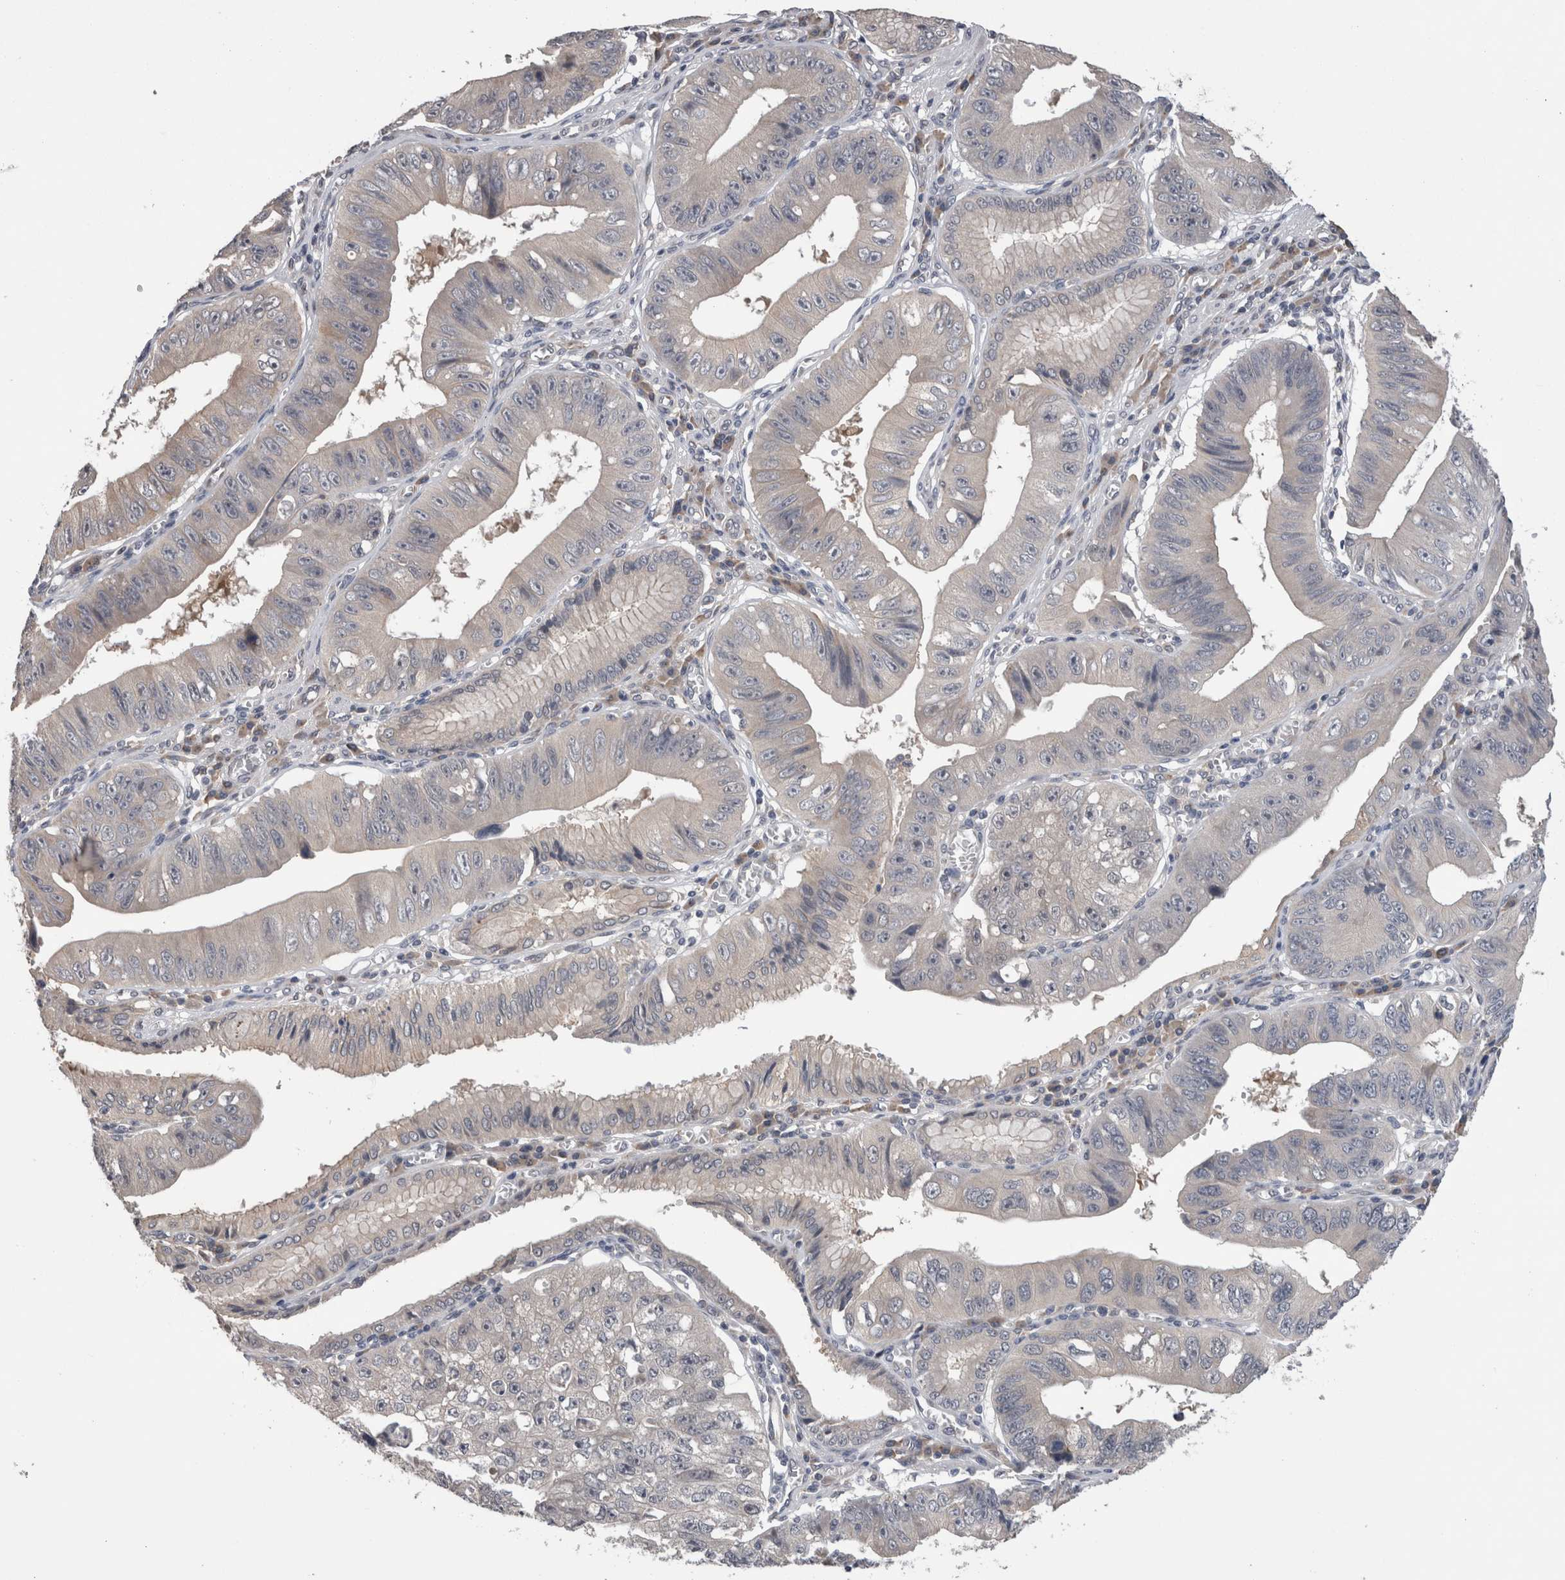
{"staining": {"intensity": "negative", "quantity": "none", "location": "none"}, "tissue": "stomach cancer", "cell_type": "Tumor cells", "image_type": "cancer", "snomed": [{"axis": "morphology", "description": "Adenocarcinoma, NOS"}, {"axis": "topography", "description": "Stomach"}], "caption": "This is an IHC image of stomach cancer. There is no expression in tumor cells.", "gene": "DCTN6", "patient": {"sex": "male", "age": 59}}